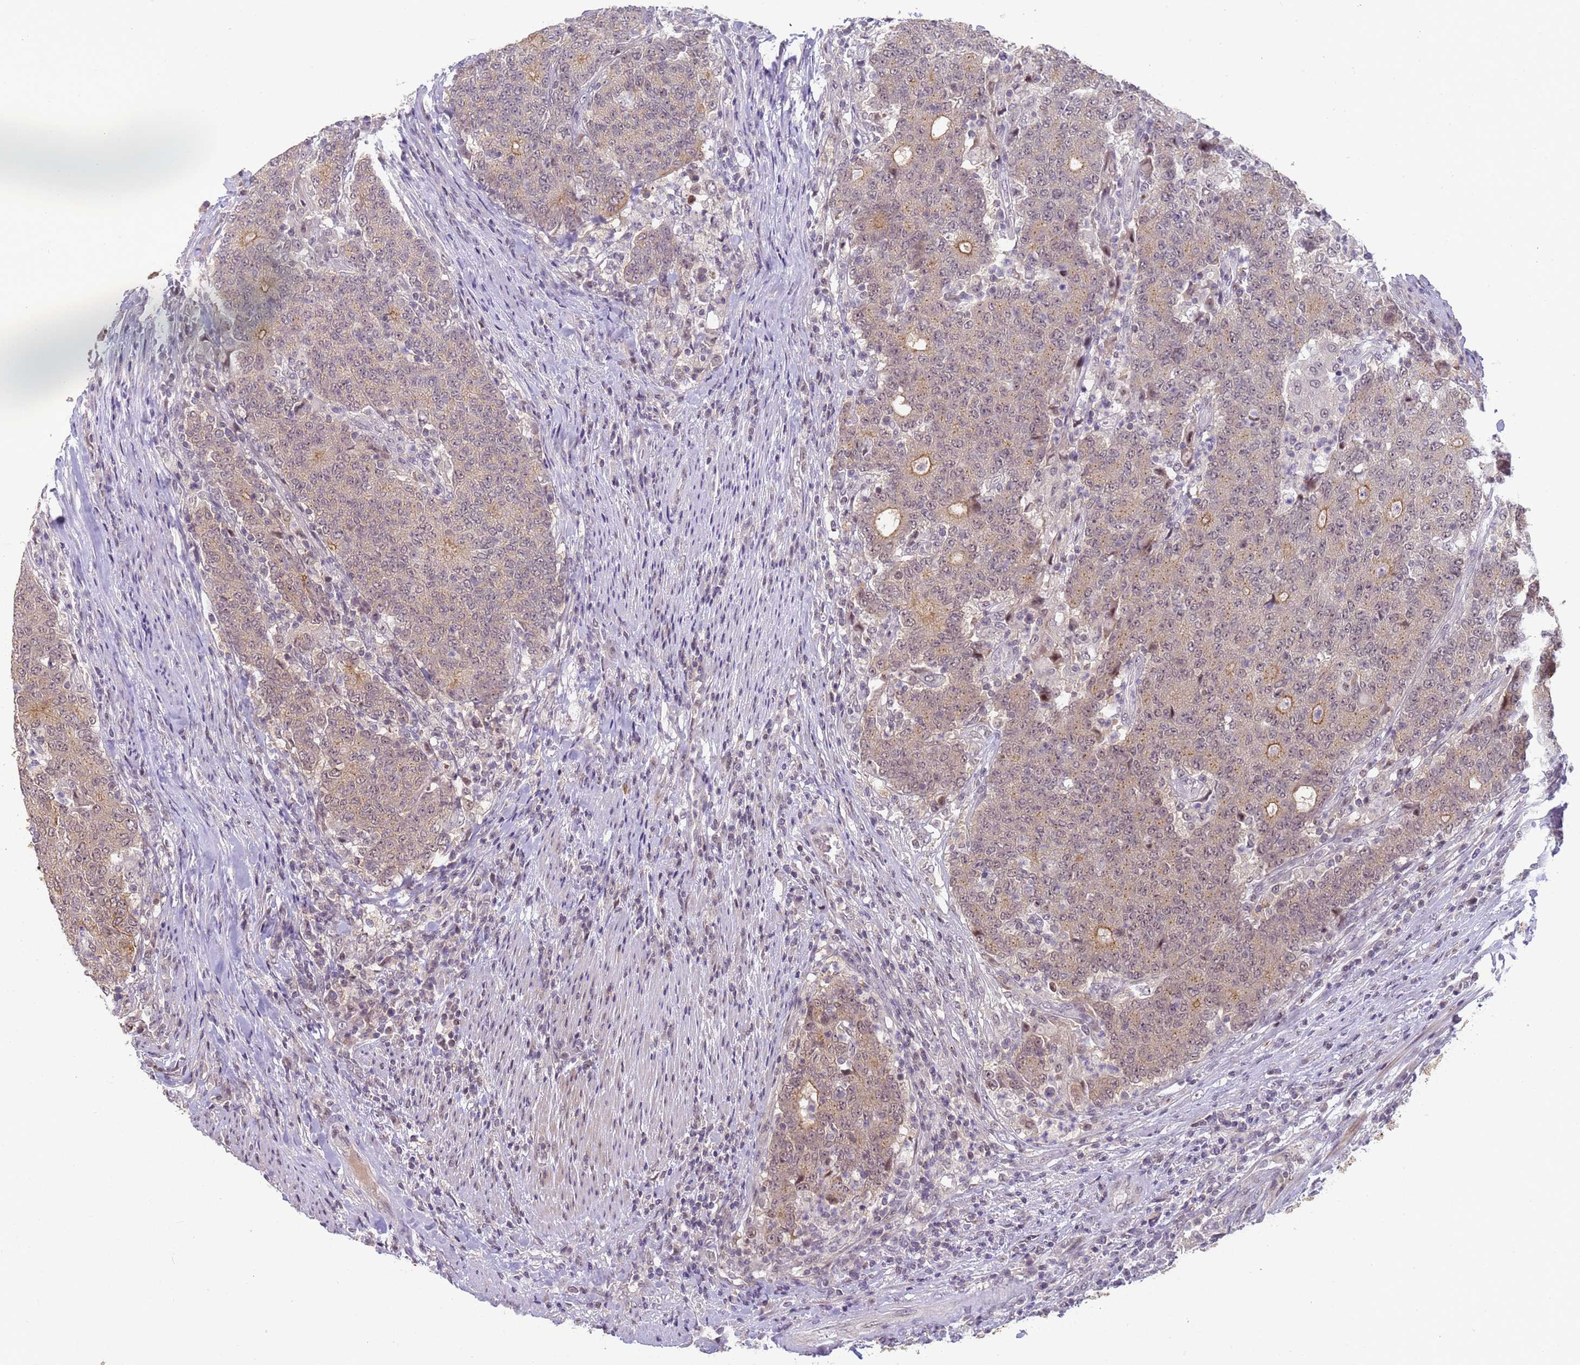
{"staining": {"intensity": "moderate", "quantity": "<25%", "location": "cytoplasmic/membranous"}, "tissue": "colorectal cancer", "cell_type": "Tumor cells", "image_type": "cancer", "snomed": [{"axis": "morphology", "description": "Adenocarcinoma, NOS"}, {"axis": "topography", "description": "Colon"}], "caption": "Colorectal adenocarcinoma stained with a brown dye reveals moderate cytoplasmic/membranous positive positivity in approximately <25% of tumor cells.", "gene": "VWA3A", "patient": {"sex": "female", "age": 75}}